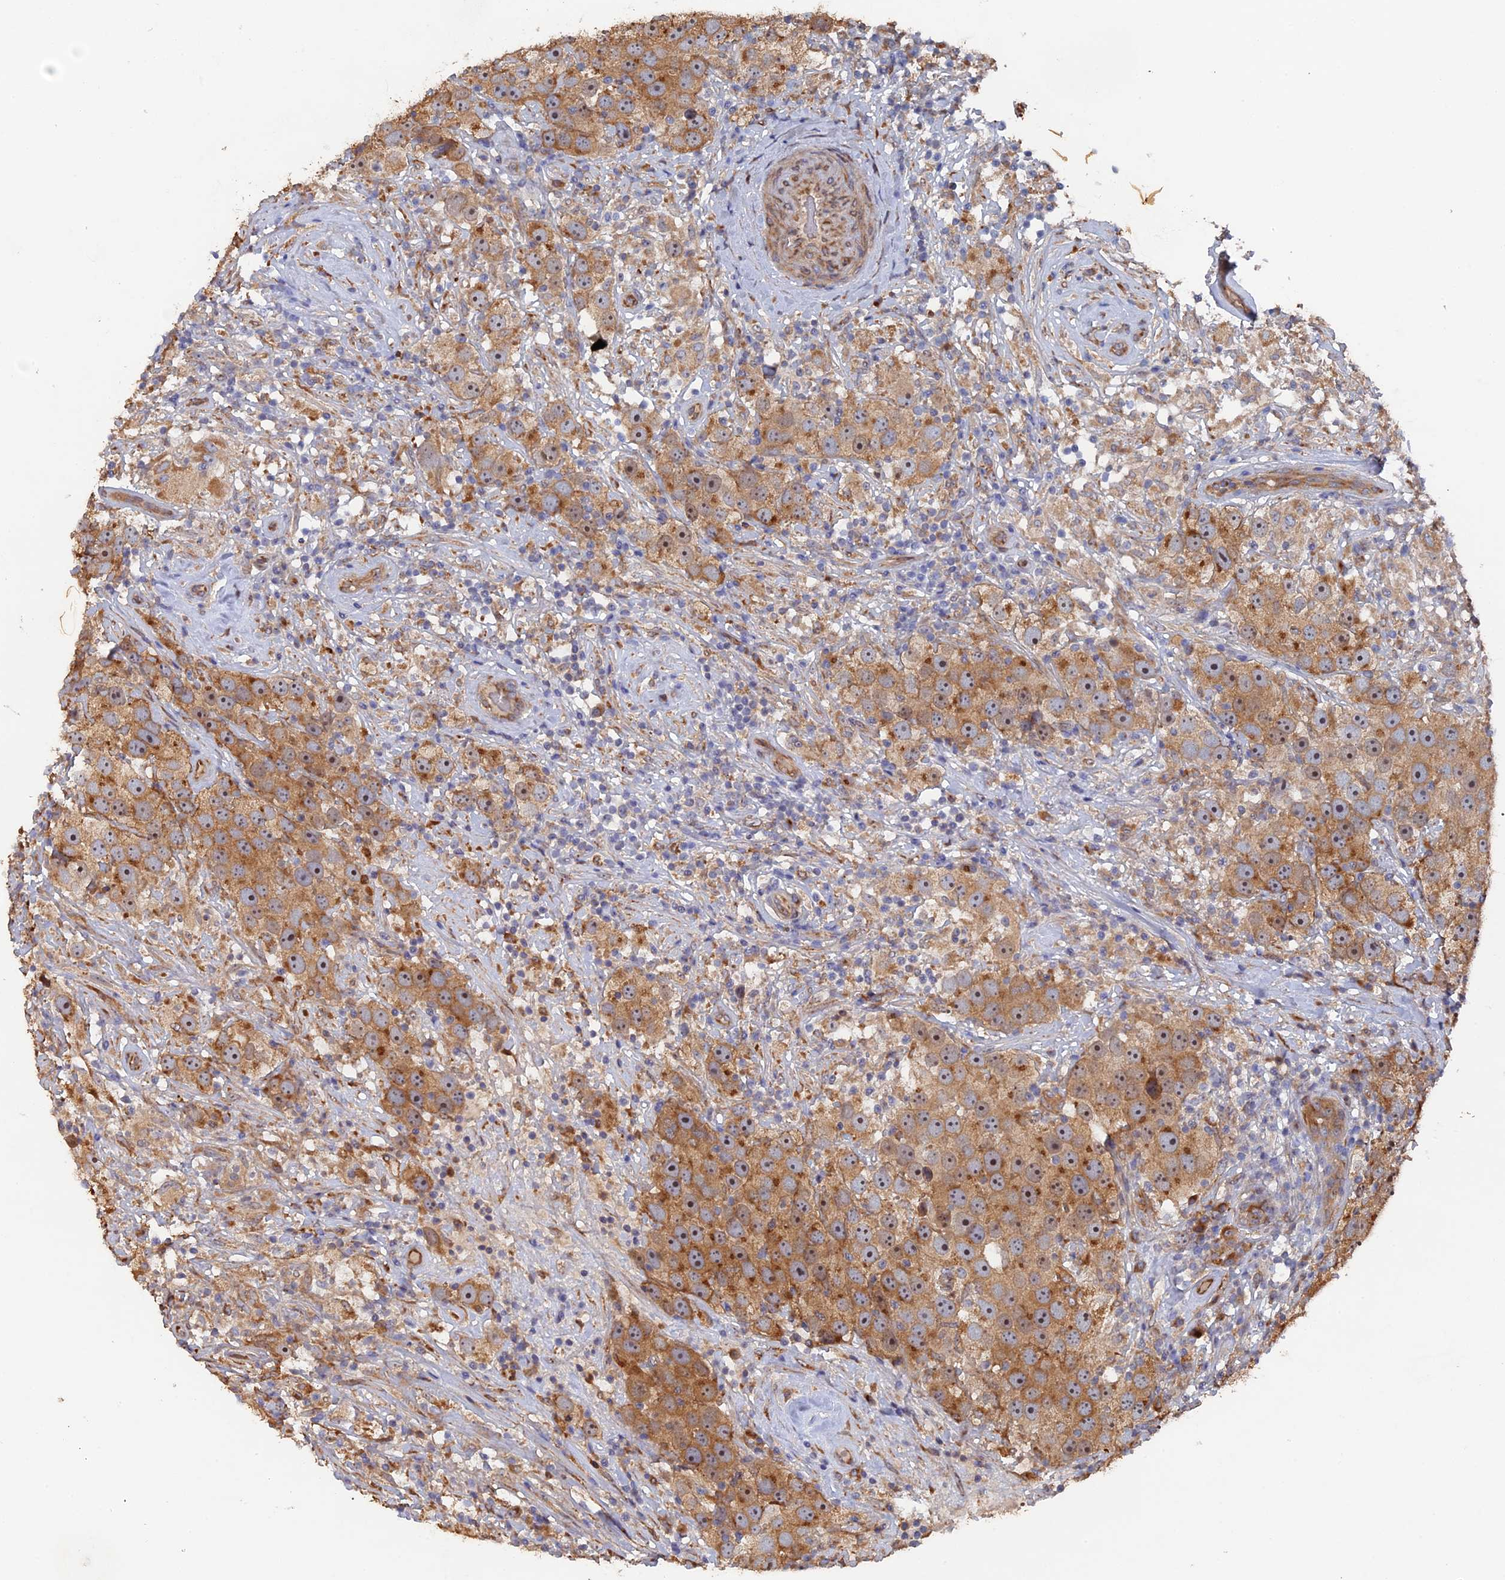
{"staining": {"intensity": "moderate", "quantity": ">75%", "location": "cytoplasmic/membranous,nuclear"}, "tissue": "testis cancer", "cell_type": "Tumor cells", "image_type": "cancer", "snomed": [{"axis": "morphology", "description": "Seminoma, NOS"}, {"axis": "topography", "description": "Testis"}], "caption": "This micrograph shows IHC staining of seminoma (testis), with medium moderate cytoplasmic/membranous and nuclear staining in approximately >75% of tumor cells.", "gene": "VPS37C", "patient": {"sex": "male", "age": 49}}